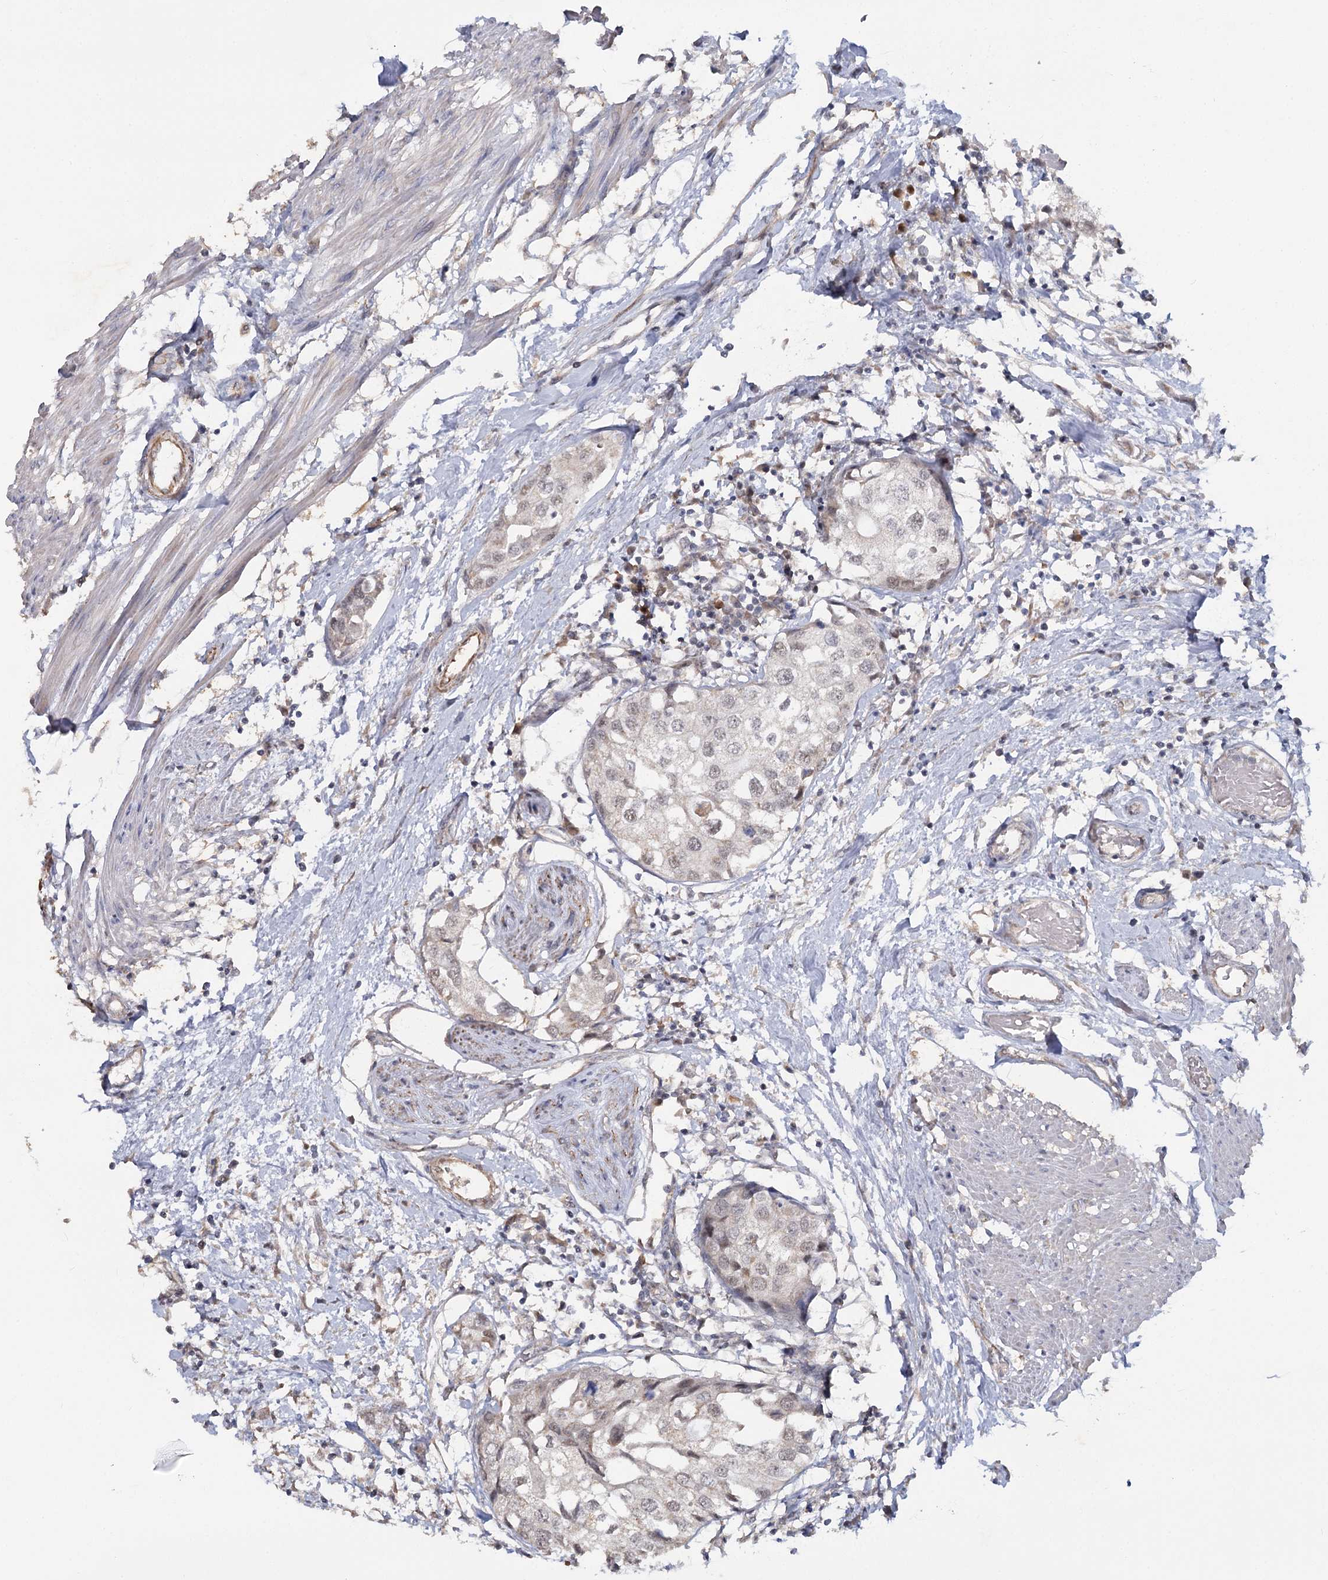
{"staining": {"intensity": "weak", "quantity": "<25%", "location": "nuclear"}, "tissue": "urothelial cancer", "cell_type": "Tumor cells", "image_type": "cancer", "snomed": [{"axis": "morphology", "description": "Urothelial carcinoma, High grade"}, {"axis": "topography", "description": "Urinary bladder"}], "caption": "IHC micrograph of neoplastic tissue: urothelial cancer stained with DAB (3,3'-diaminobenzidine) exhibits no significant protein expression in tumor cells. (Brightfield microscopy of DAB (3,3'-diaminobenzidine) IHC at high magnification).", "gene": "TBC1D9B", "patient": {"sex": "male", "age": 64}}